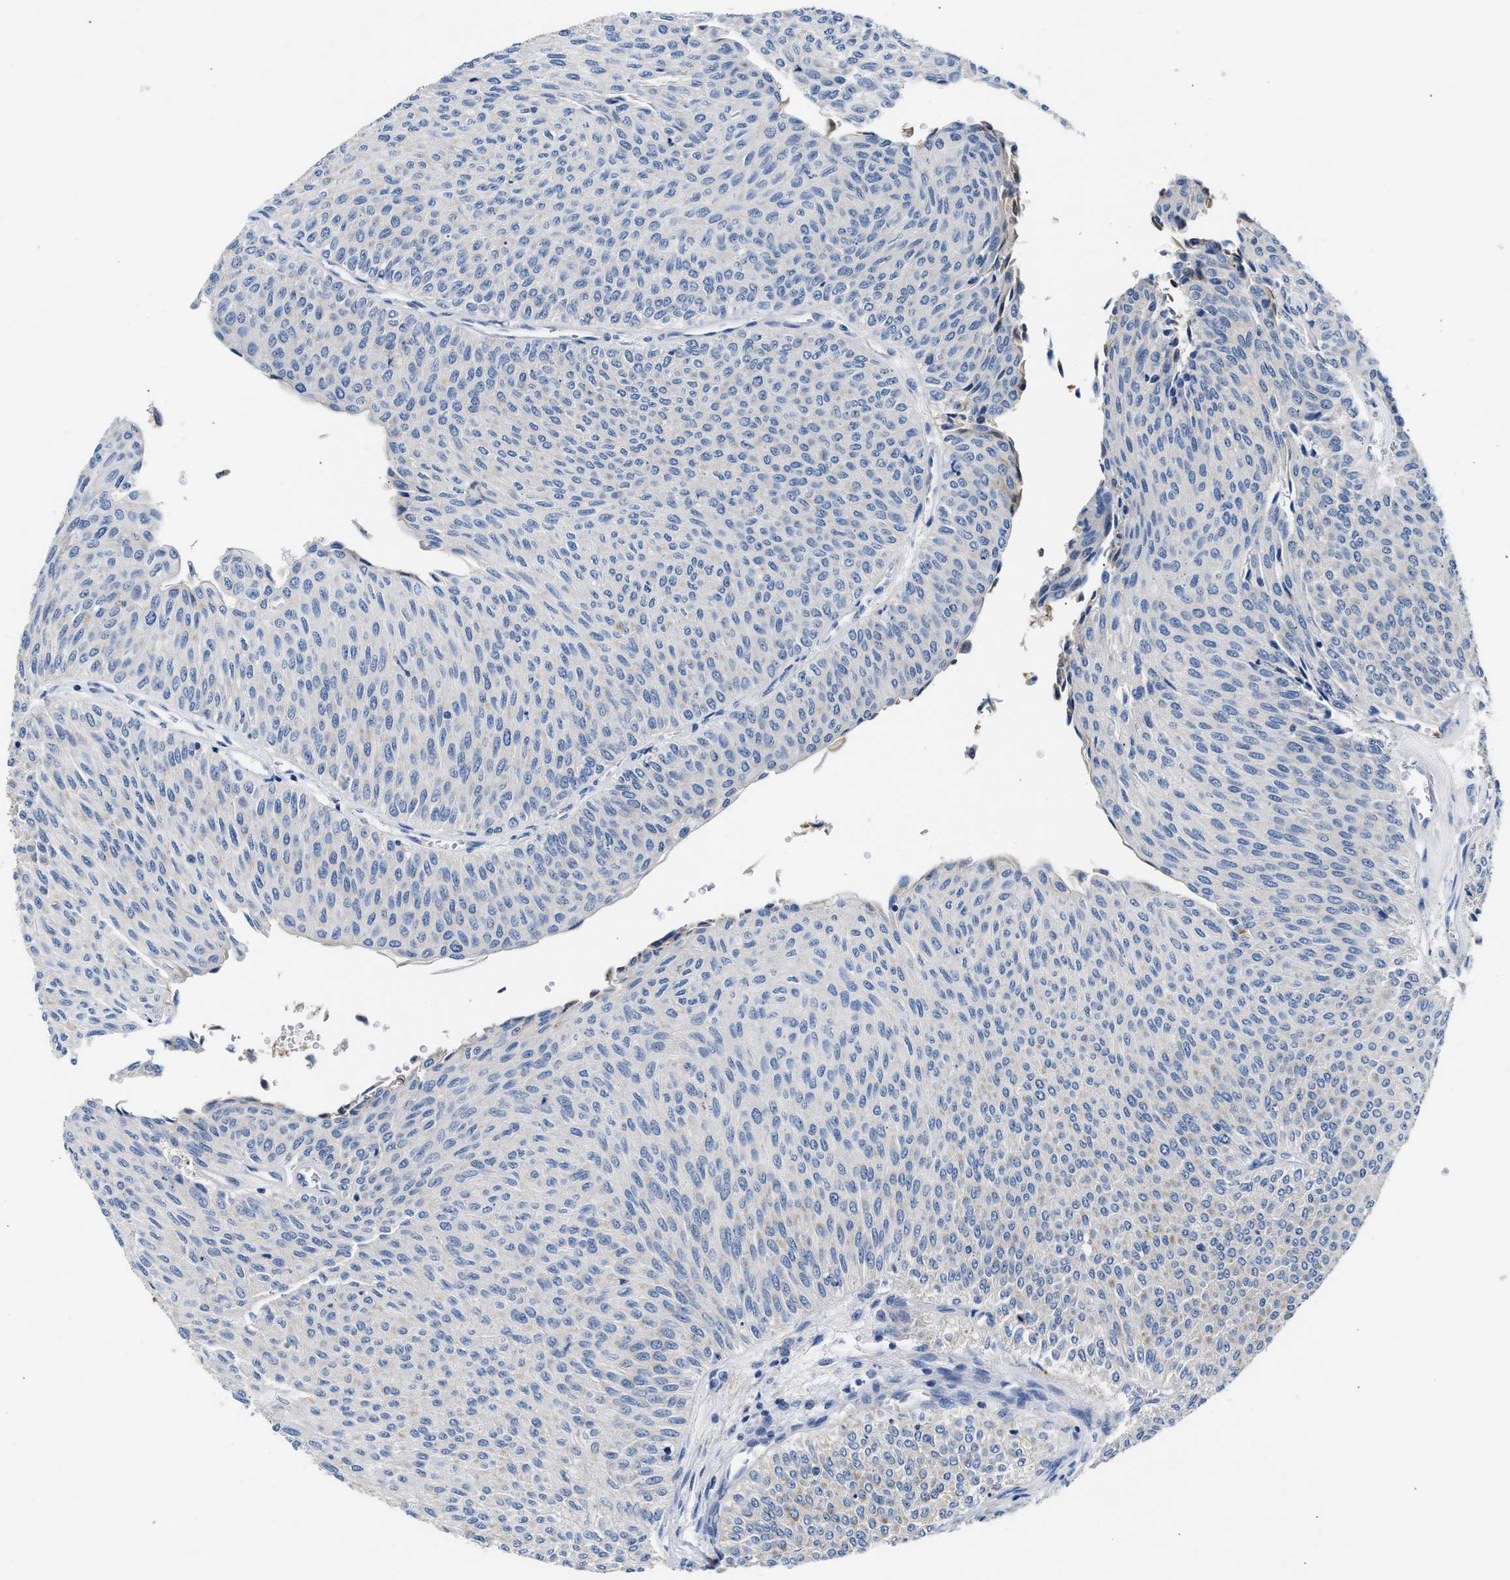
{"staining": {"intensity": "negative", "quantity": "none", "location": "none"}, "tissue": "urothelial cancer", "cell_type": "Tumor cells", "image_type": "cancer", "snomed": [{"axis": "morphology", "description": "Urothelial carcinoma, Low grade"}, {"axis": "topography", "description": "Urinary bladder"}], "caption": "Micrograph shows no protein staining in tumor cells of low-grade urothelial carcinoma tissue. (DAB (3,3'-diaminobenzidine) IHC with hematoxylin counter stain).", "gene": "TUT7", "patient": {"sex": "male", "age": 78}}